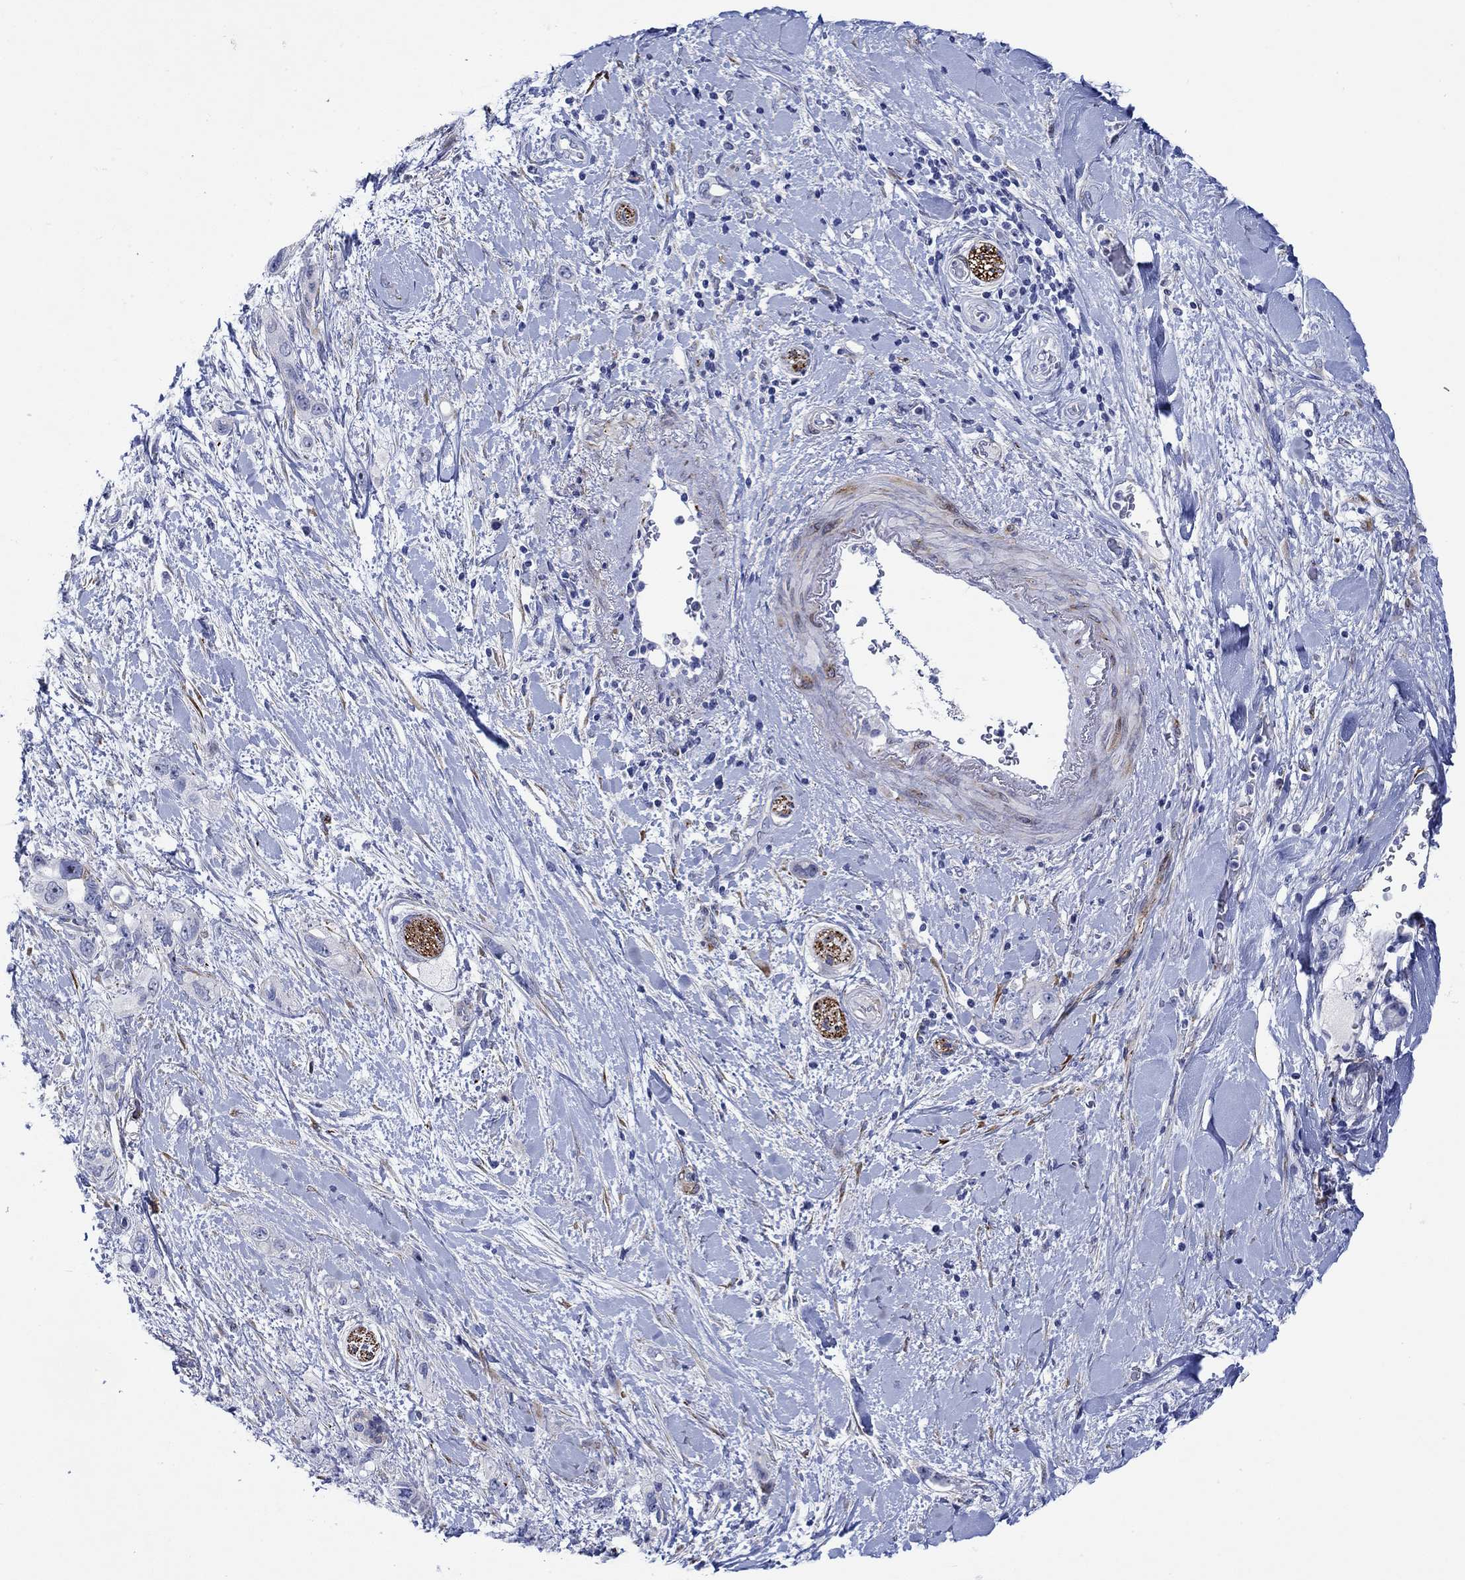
{"staining": {"intensity": "negative", "quantity": "none", "location": "none"}, "tissue": "pancreatic cancer", "cell_type": "Tumor cells", "image_type": "cancer", "snomed": [{"axis": "morphology", "description": "Adenocarcinoma, NOS"}, {"axis": "topography", "description": "Pancreas"}], "caption": "The image demonstrates no staining of tumor cells in adenocarcinoma (pancreatic).", "gene": "KSR2", "patient": {"sex": "female", "age": 56}}